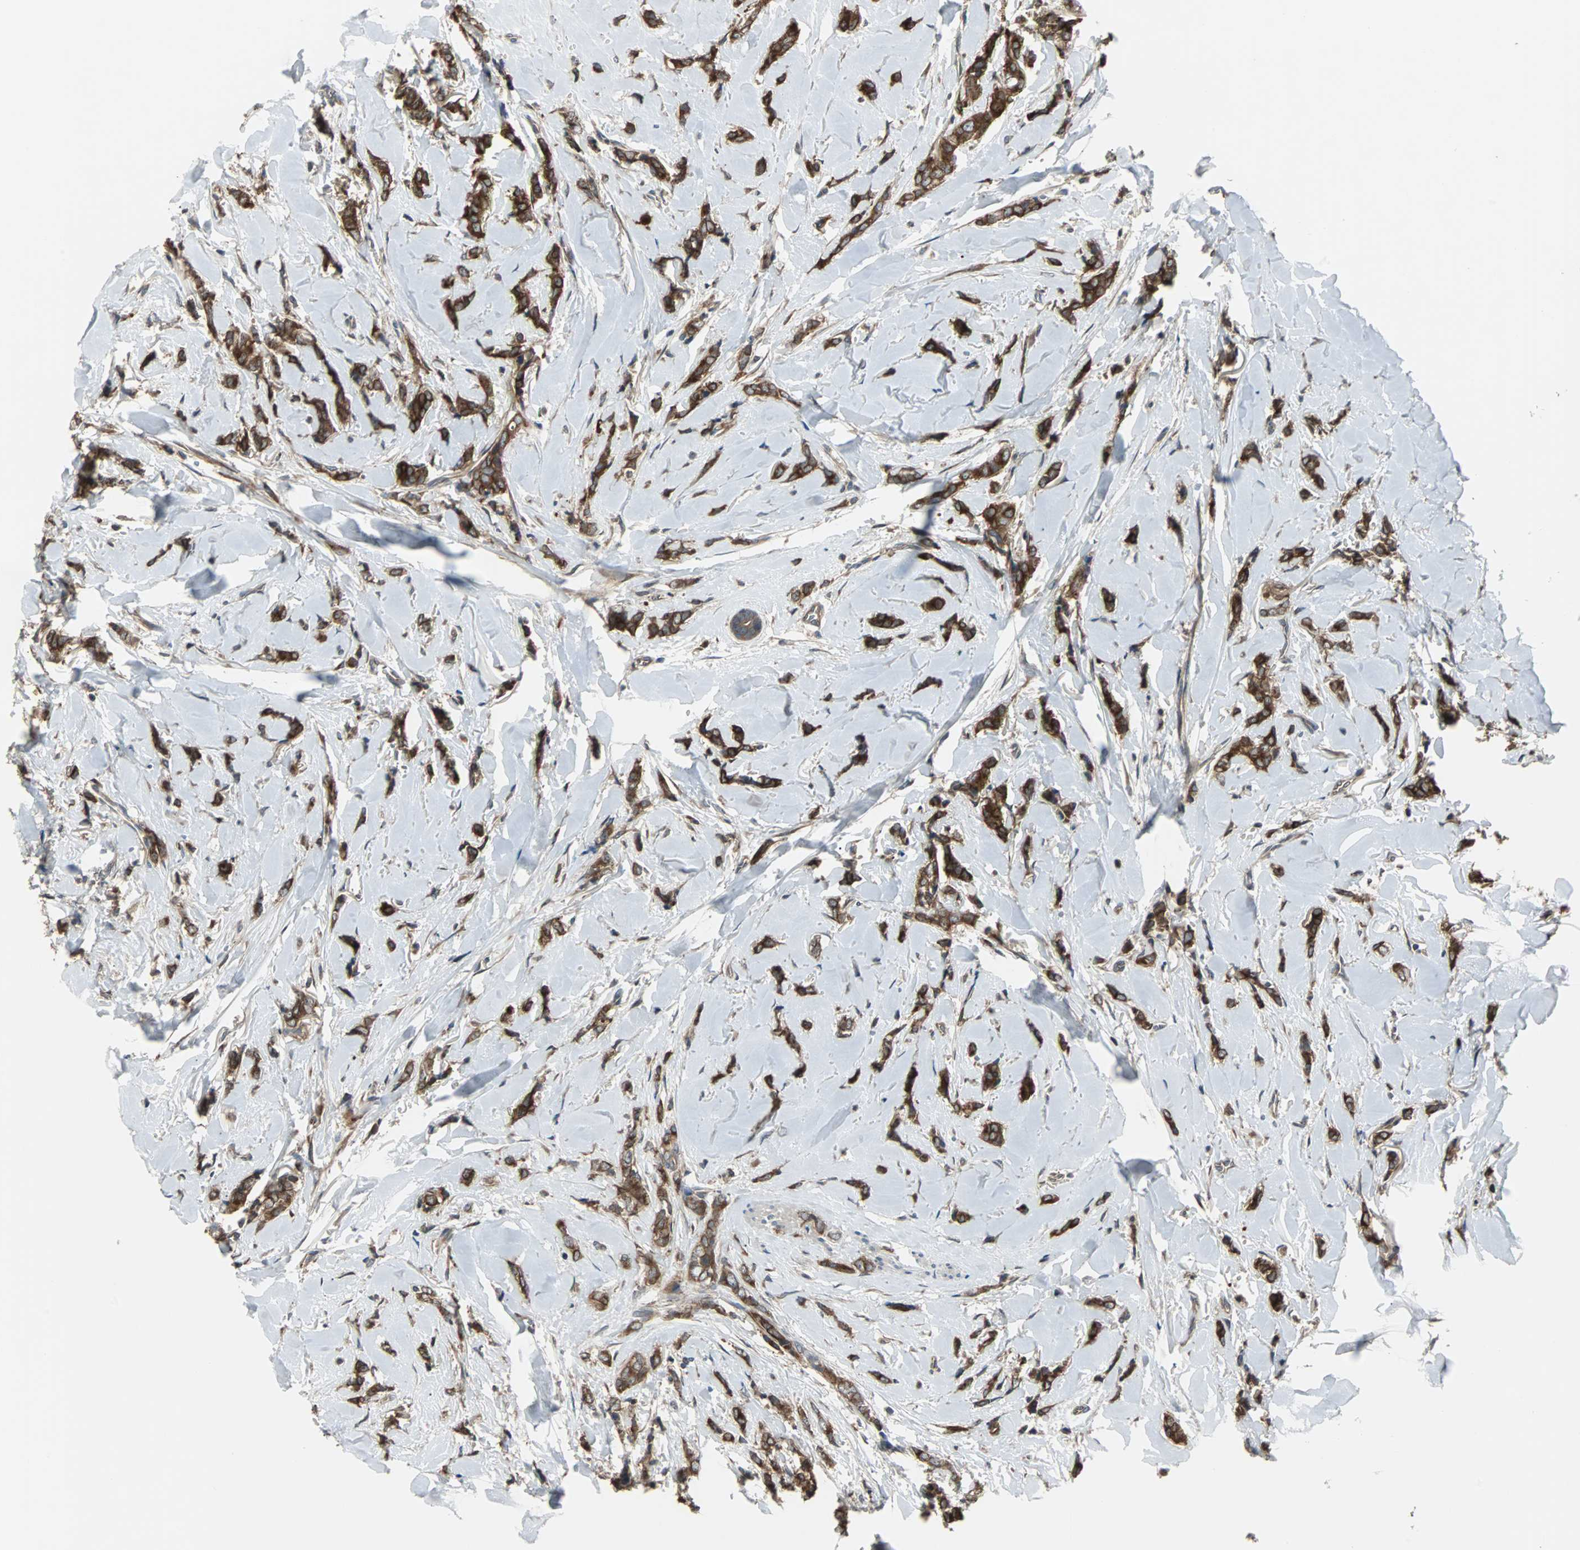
{"staining": {"intensity": "strong", "quantity": ">75%", "location": "cytoplasmic/membranous"}, "tissue": "breast cancer", "cell_type": "Tumor cells", "image_type": "cancer", "snomed": [{"axis": "morphology", "description": "Lobular carcinoma"}, {"axis": "topography", "description": "Skin"}, {"axis": "topography", "description": "Breast"}], "caption": "This is an image of IHC staining of lobular carcinoma (breast), which shows strong staining in the cytoplasmic/membranous of tumor cells.", "gene": "ARF1", "patient": {"sex": "female", "age": 46}}